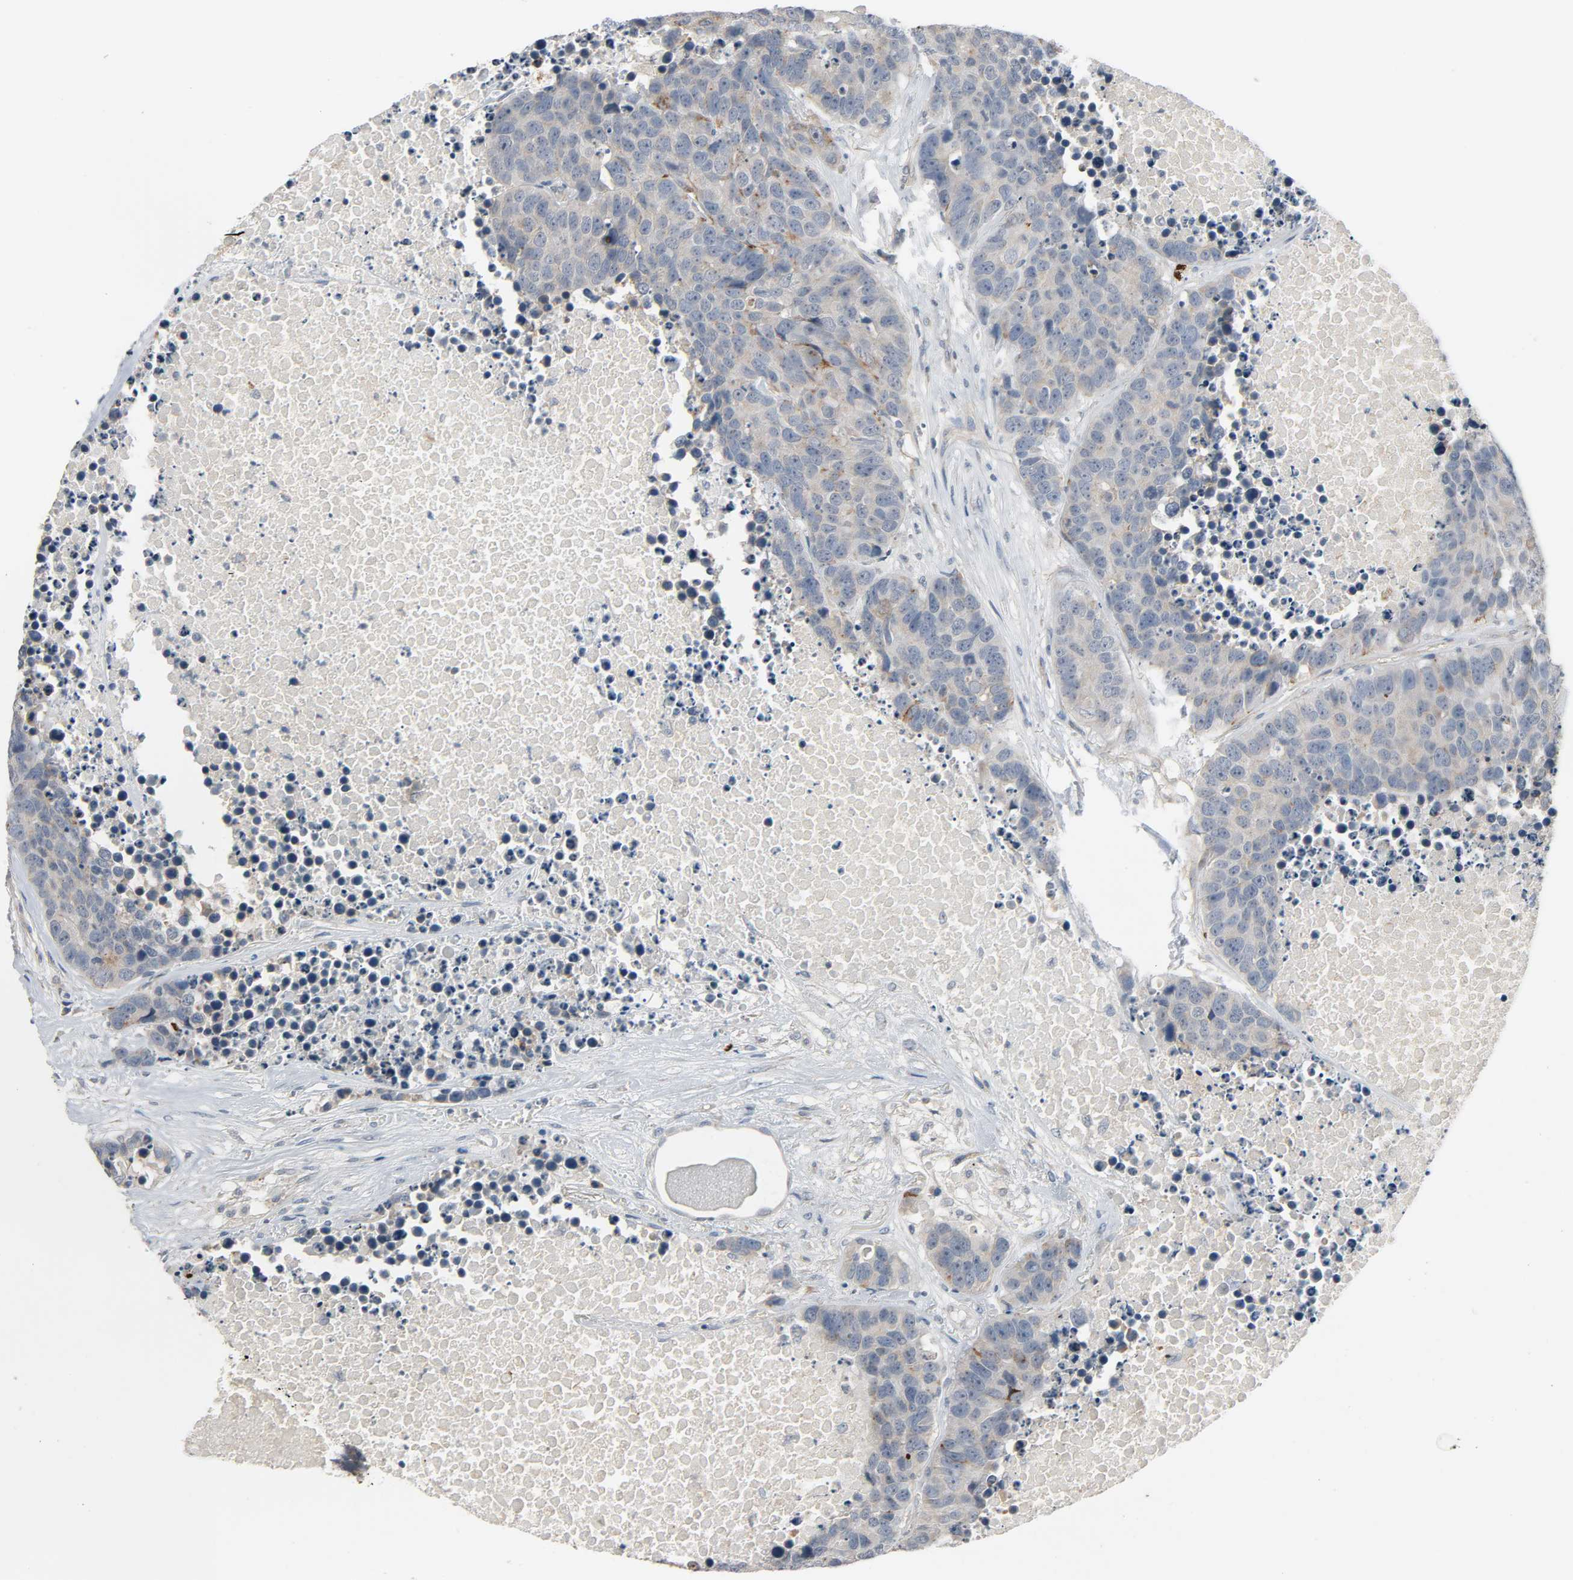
{"staining": {"intensity": "moderate", "quantity": "<25%", "location": "cytoplasmic/membranous"}, "tissue": "carcinoid", "cell_type": "Tumor cells", "image_type": "cancer", "snomed": [{"axis": "morphology", "description": "Carcinoid, malignant, NOS"}, {"axis": "topography", "description": "Lung"}], "caption": "DAB (3,3'-diaminobenzidine) immunohistochemical staining of human malignant carcinoid exhibits moderate cytoplasmic/membranous protein staining in approximately <25% of tumor cells.", "gene": "LIMCH1", "patient": {"sex": "male", "age": 60}}